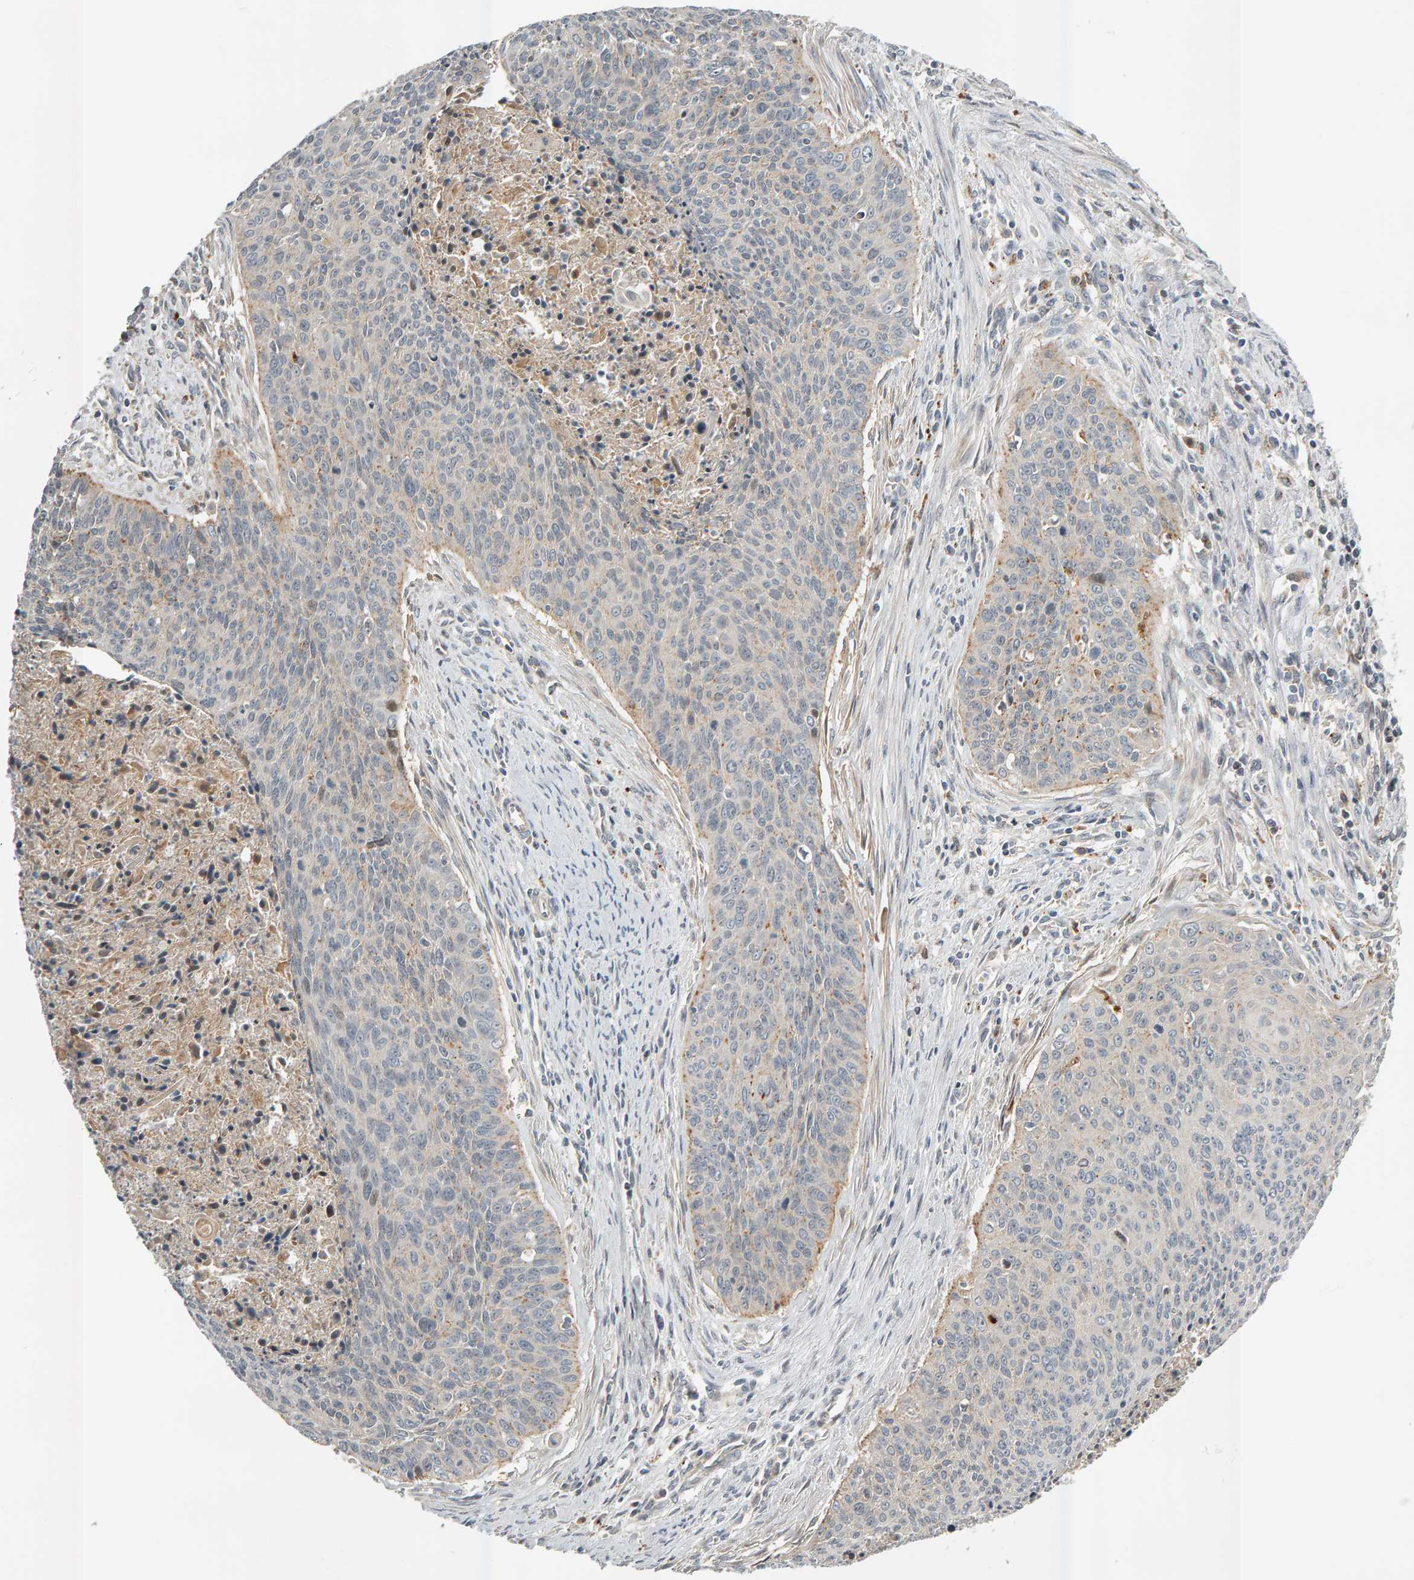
{"staining": {"intensity": "weak", "quantity": "<25%", "location": "cytoplasmic/membranous"}, "tissue": "cervical cancer", "cell_type": "Tumor cells", "image_type": "cancer", "snomed": [{"axis": "morphology", "description": "Squamous cell carcinoma, NOS"}, {"axis": "topography", "description": "Cervix"}], "caption": "The micrograph exhibits no staining of tumor cells in cervical cancer.", "gene": "ZNF160", "patient": {"sex": "female", "age": 55}}